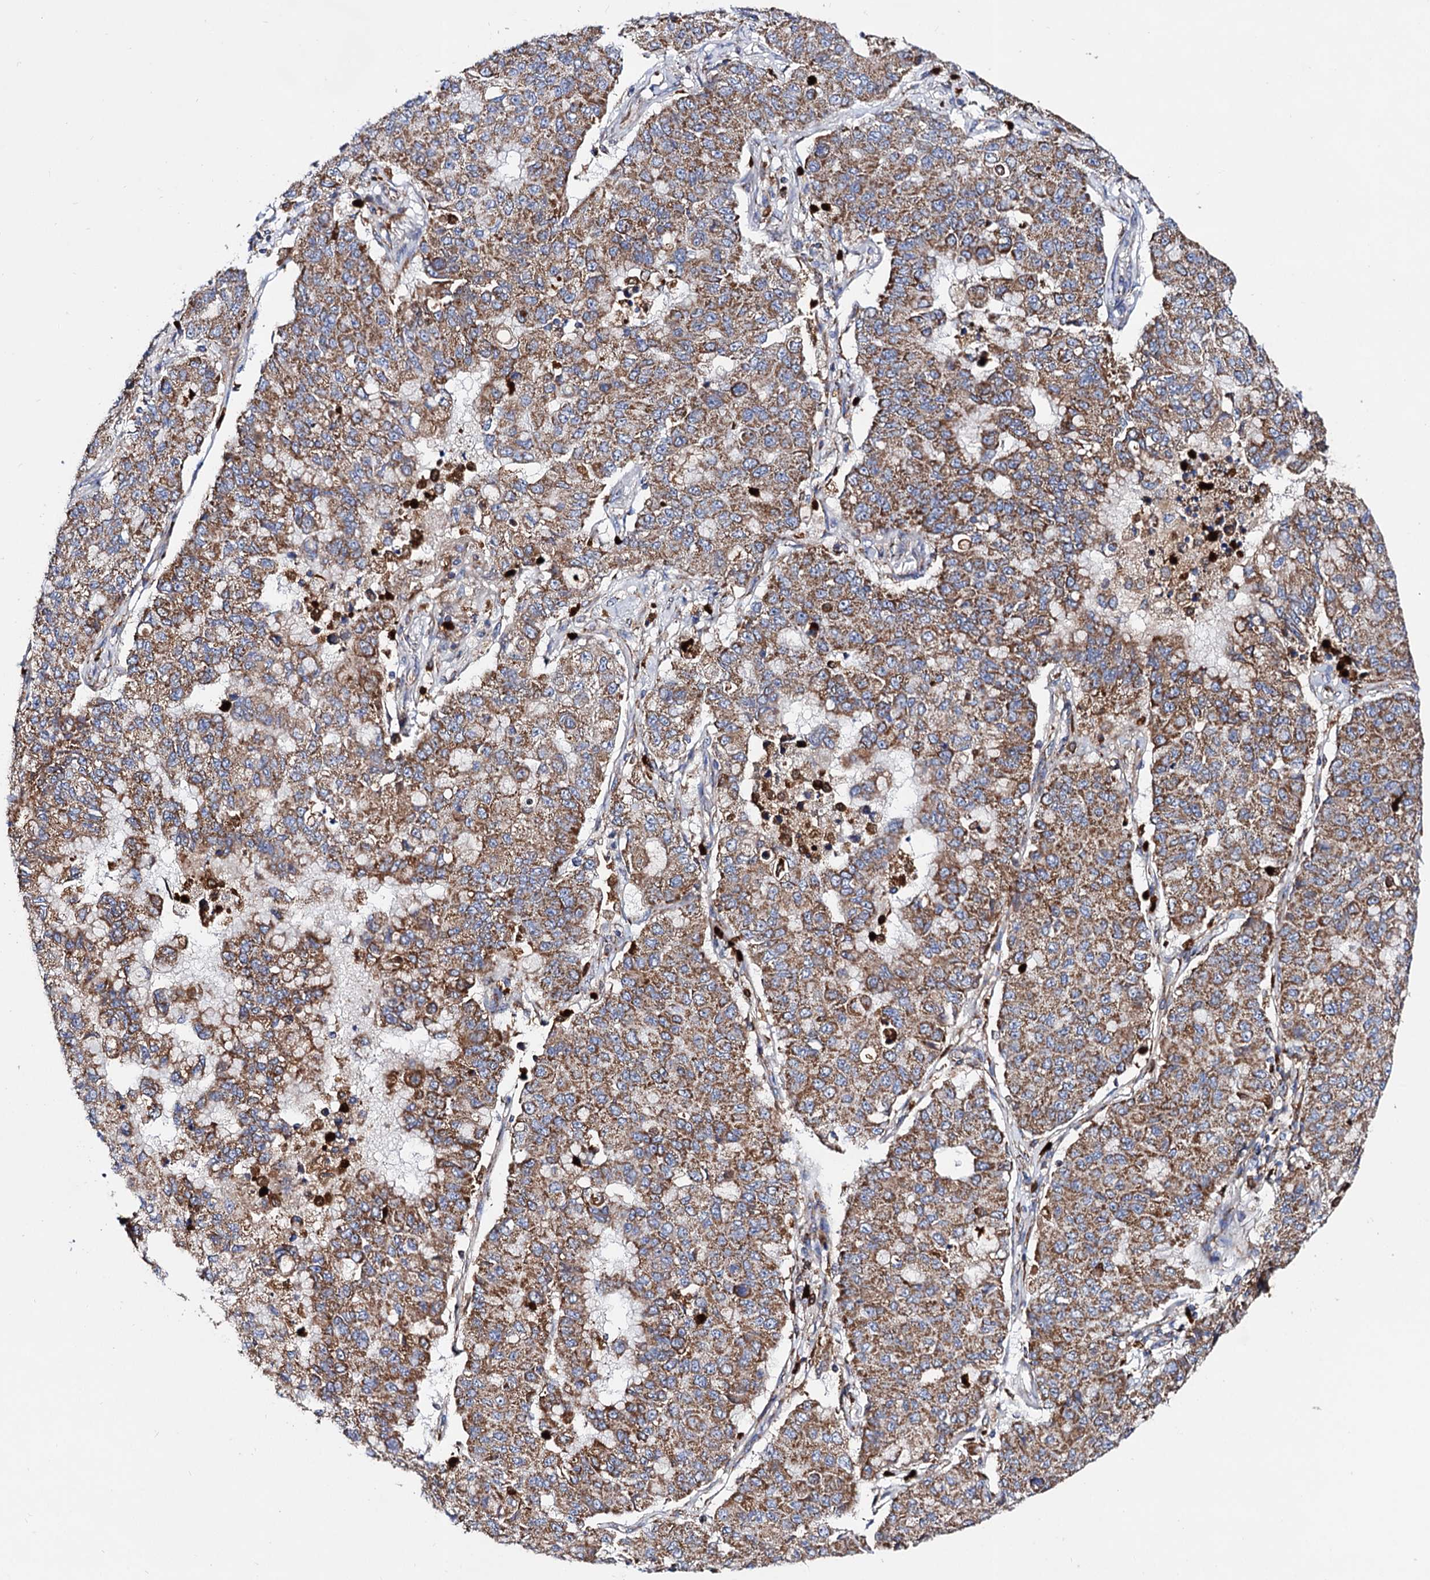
{"staining": {"intensity": "moderate", "quantity": ">75%", "location": "cytoplasmic/membranous"}, "tissue": "lung cancer", "cell_type": "Tumor cells", "image_type": "cancer", "snomed": [{"axis": "morphology", "description": "Squamous cell carcinoma, NOS"}, {"axis": "topography", "description": "Lung"}], "caption": "Brown immunohistochemical staining in human lung squamous cell carcinoma reveals moderate cytoplasmic/membranous staining in about >75% of tumor cells.", "gene": "ACAD9", "patient": {"sex": "male", "age": 74}}